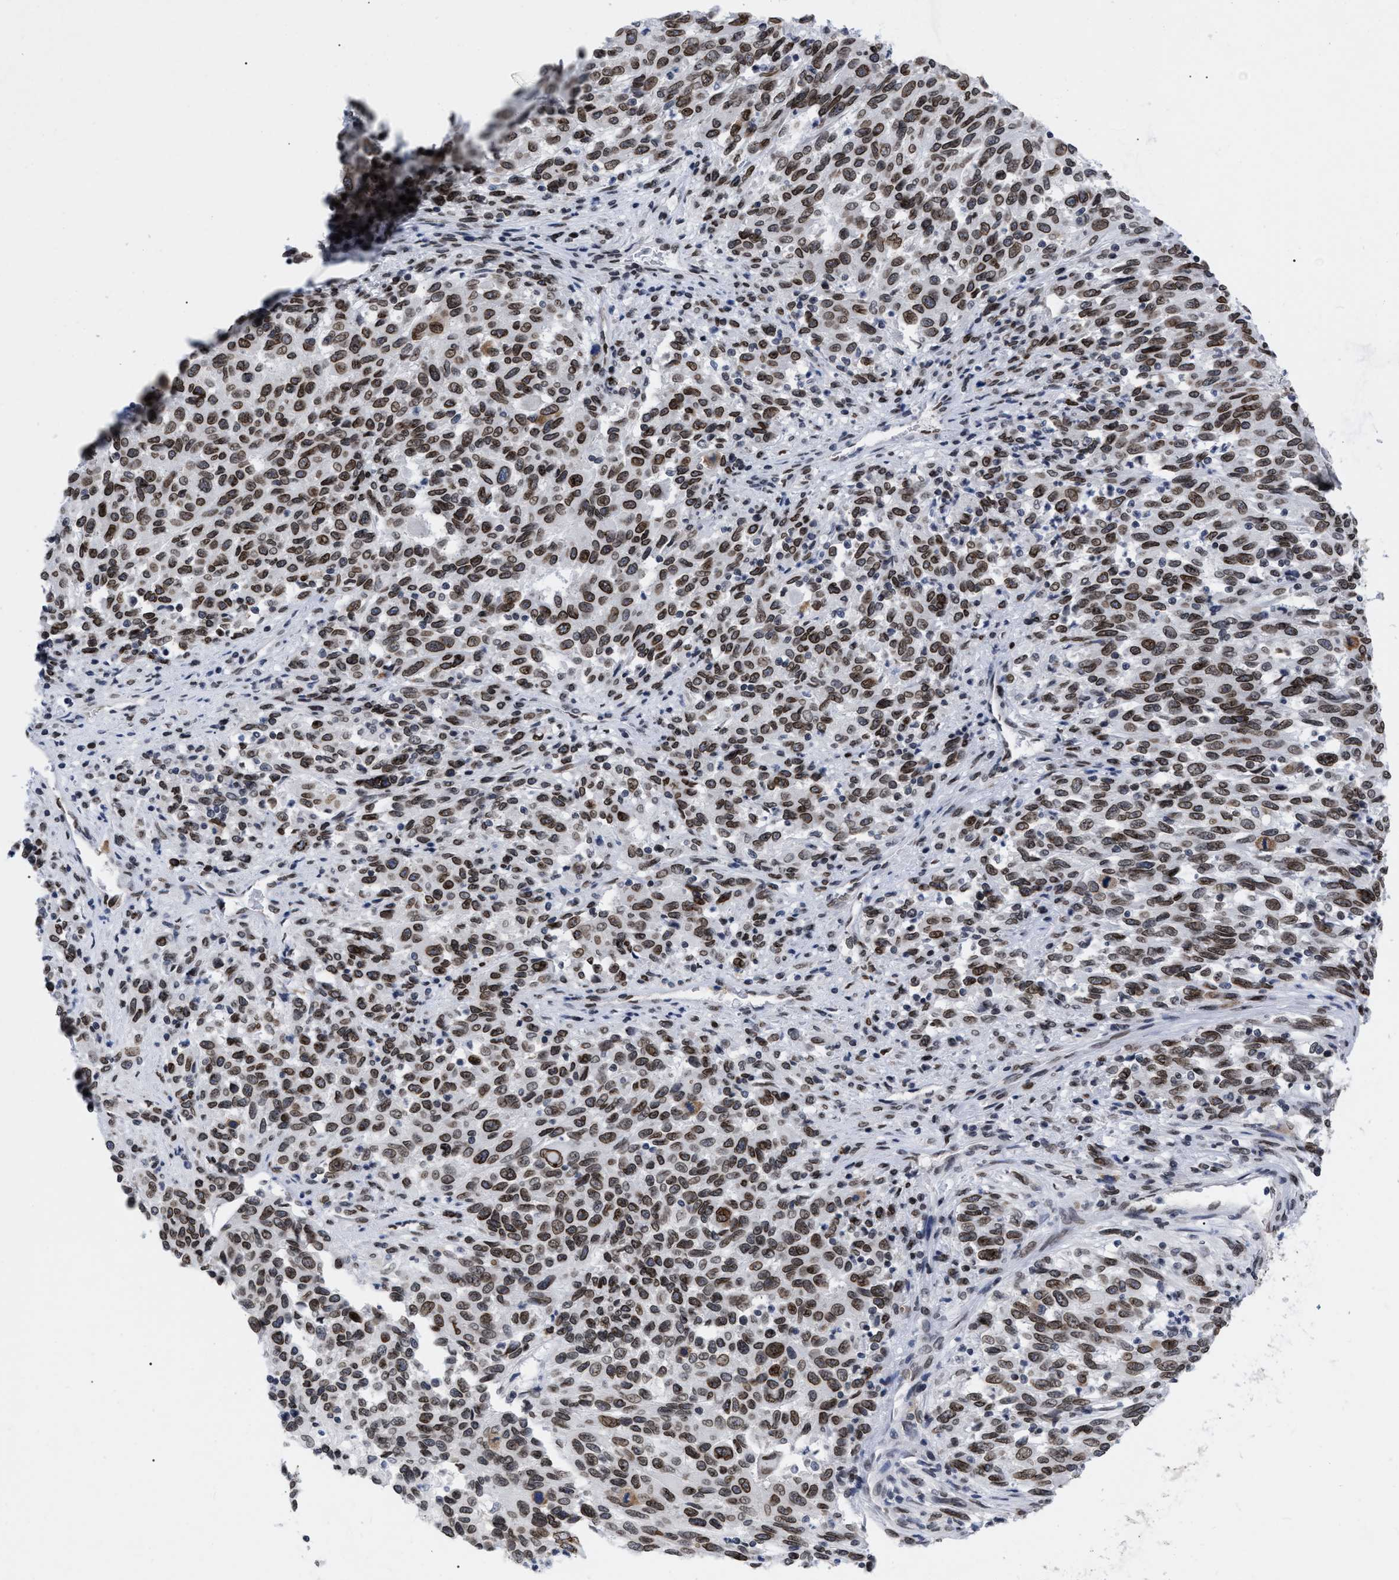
{"staining": {"intensity": "moderate", "quantity": ">75%", "location": "cytoplasmic/membranous,nuclear"}, "tissue": "melanoma", "cell_type": "Tumor cells", "image_type": "cancer", "snomed": [{"axis": "morphology", "description": "Malignant melanoma, Metastatic site"}, {"axis": "topography", "description": "Lymph node"}], "caption": "Human malignant melanoma (metastatic site) stained with a brown dye displays moderate cytoplasmic/membranous and nuclear positive positivity in approximately >75% of tumor cells.", "gene": "TPR", "patient": {"sex": "male", "age": 61}}